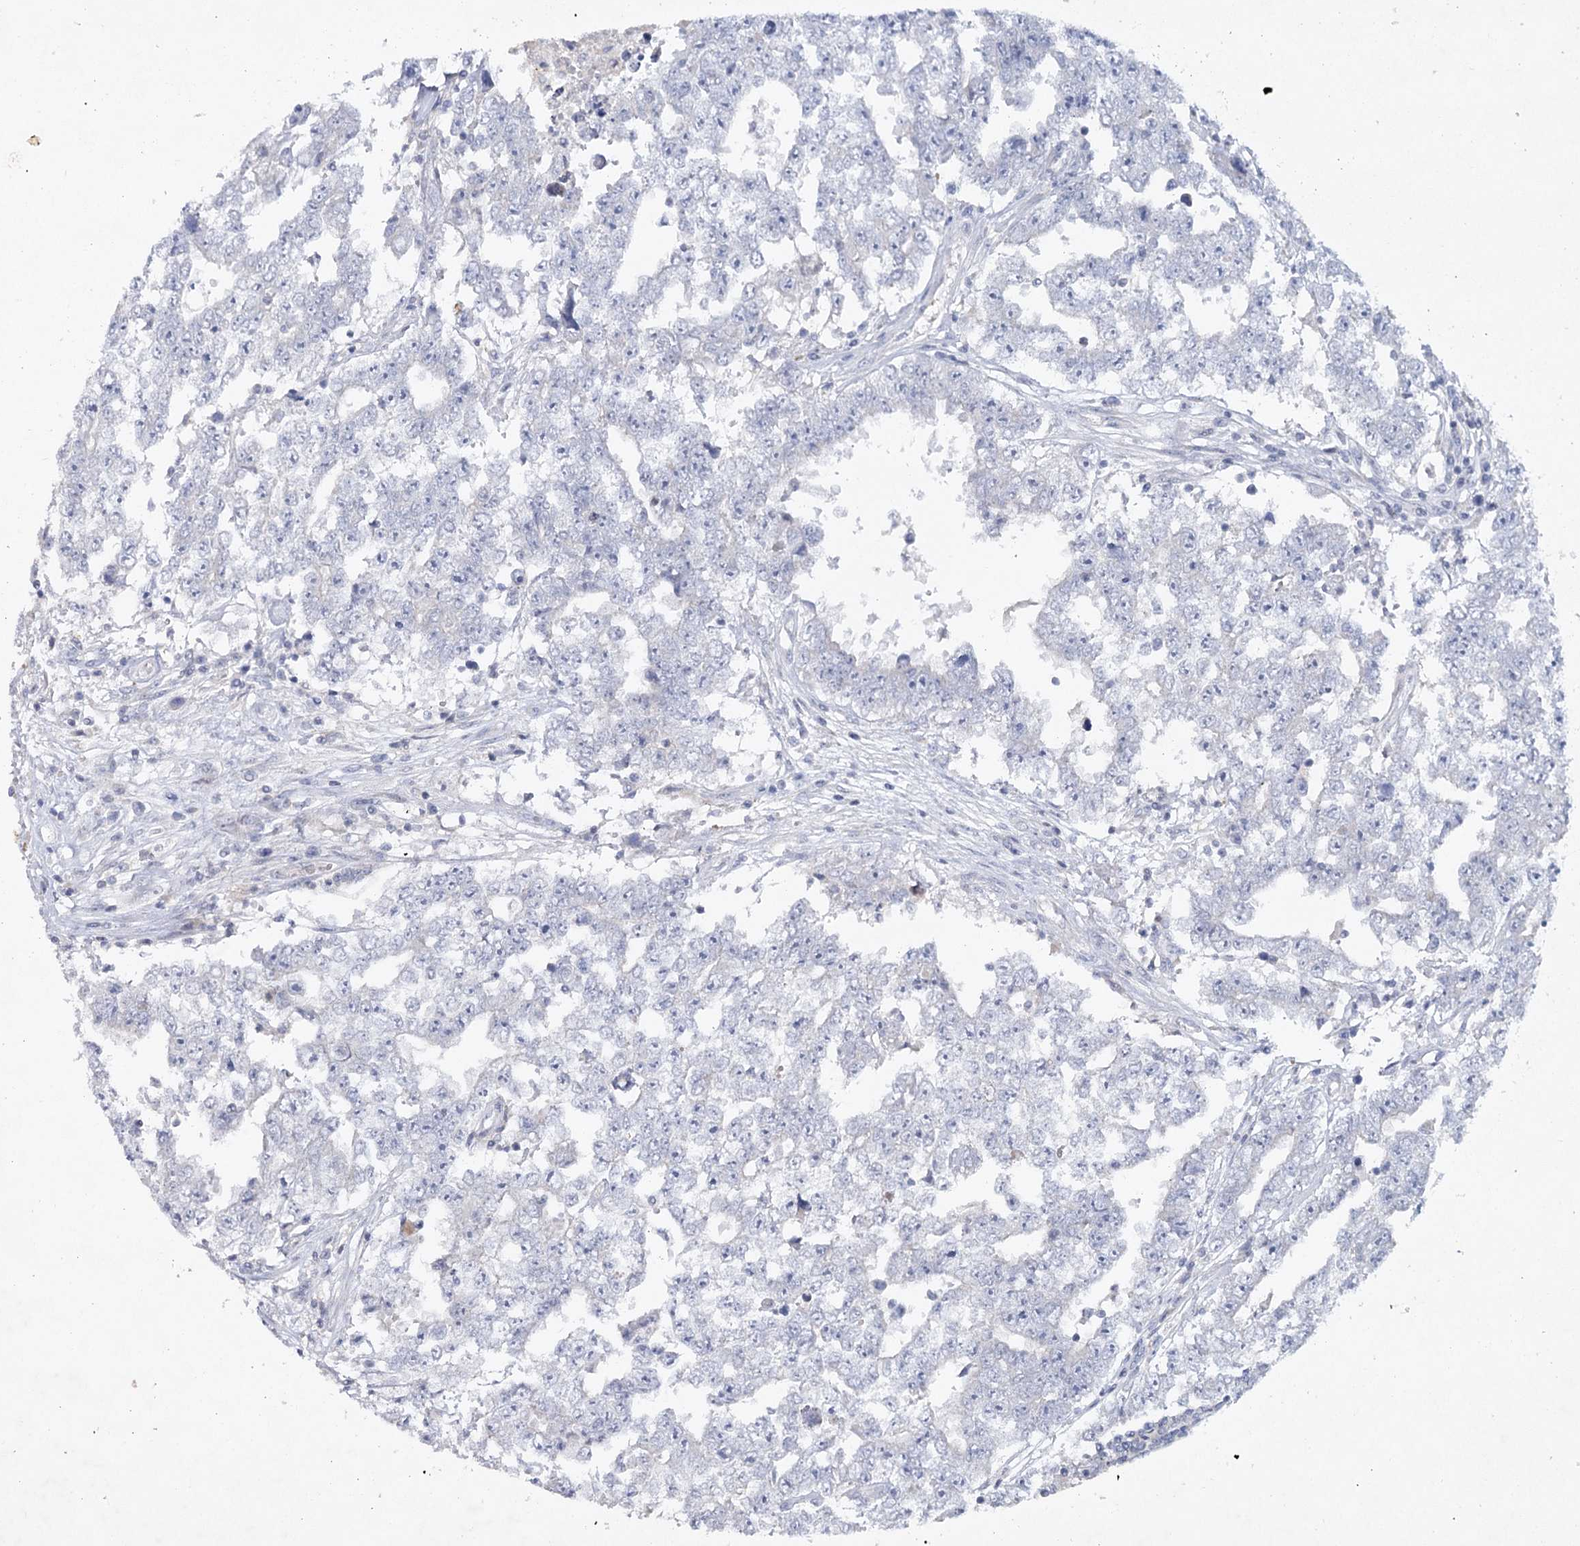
{"staining": {"intensity": "negative", "quantity": "none", "location": "none"}, "tissue": "testis cancer", "cell_type": "Tumor cells", "image_type": "cancer", "snomed": [{"axis": "morphology", "description": "Carcinoma, Embryonal, NOS"}, {"axis": "topography", "description": "Testis"}], "caption": "This histopathology image is of testis cancer stained with immunohistochemistry (IHC) to label a protein in brown with the nuclei are counter-stained blue. There is no positivity in tumor cells.", "gene": "MAP3K13", "patient": {"sex": "male", "age": 25}}